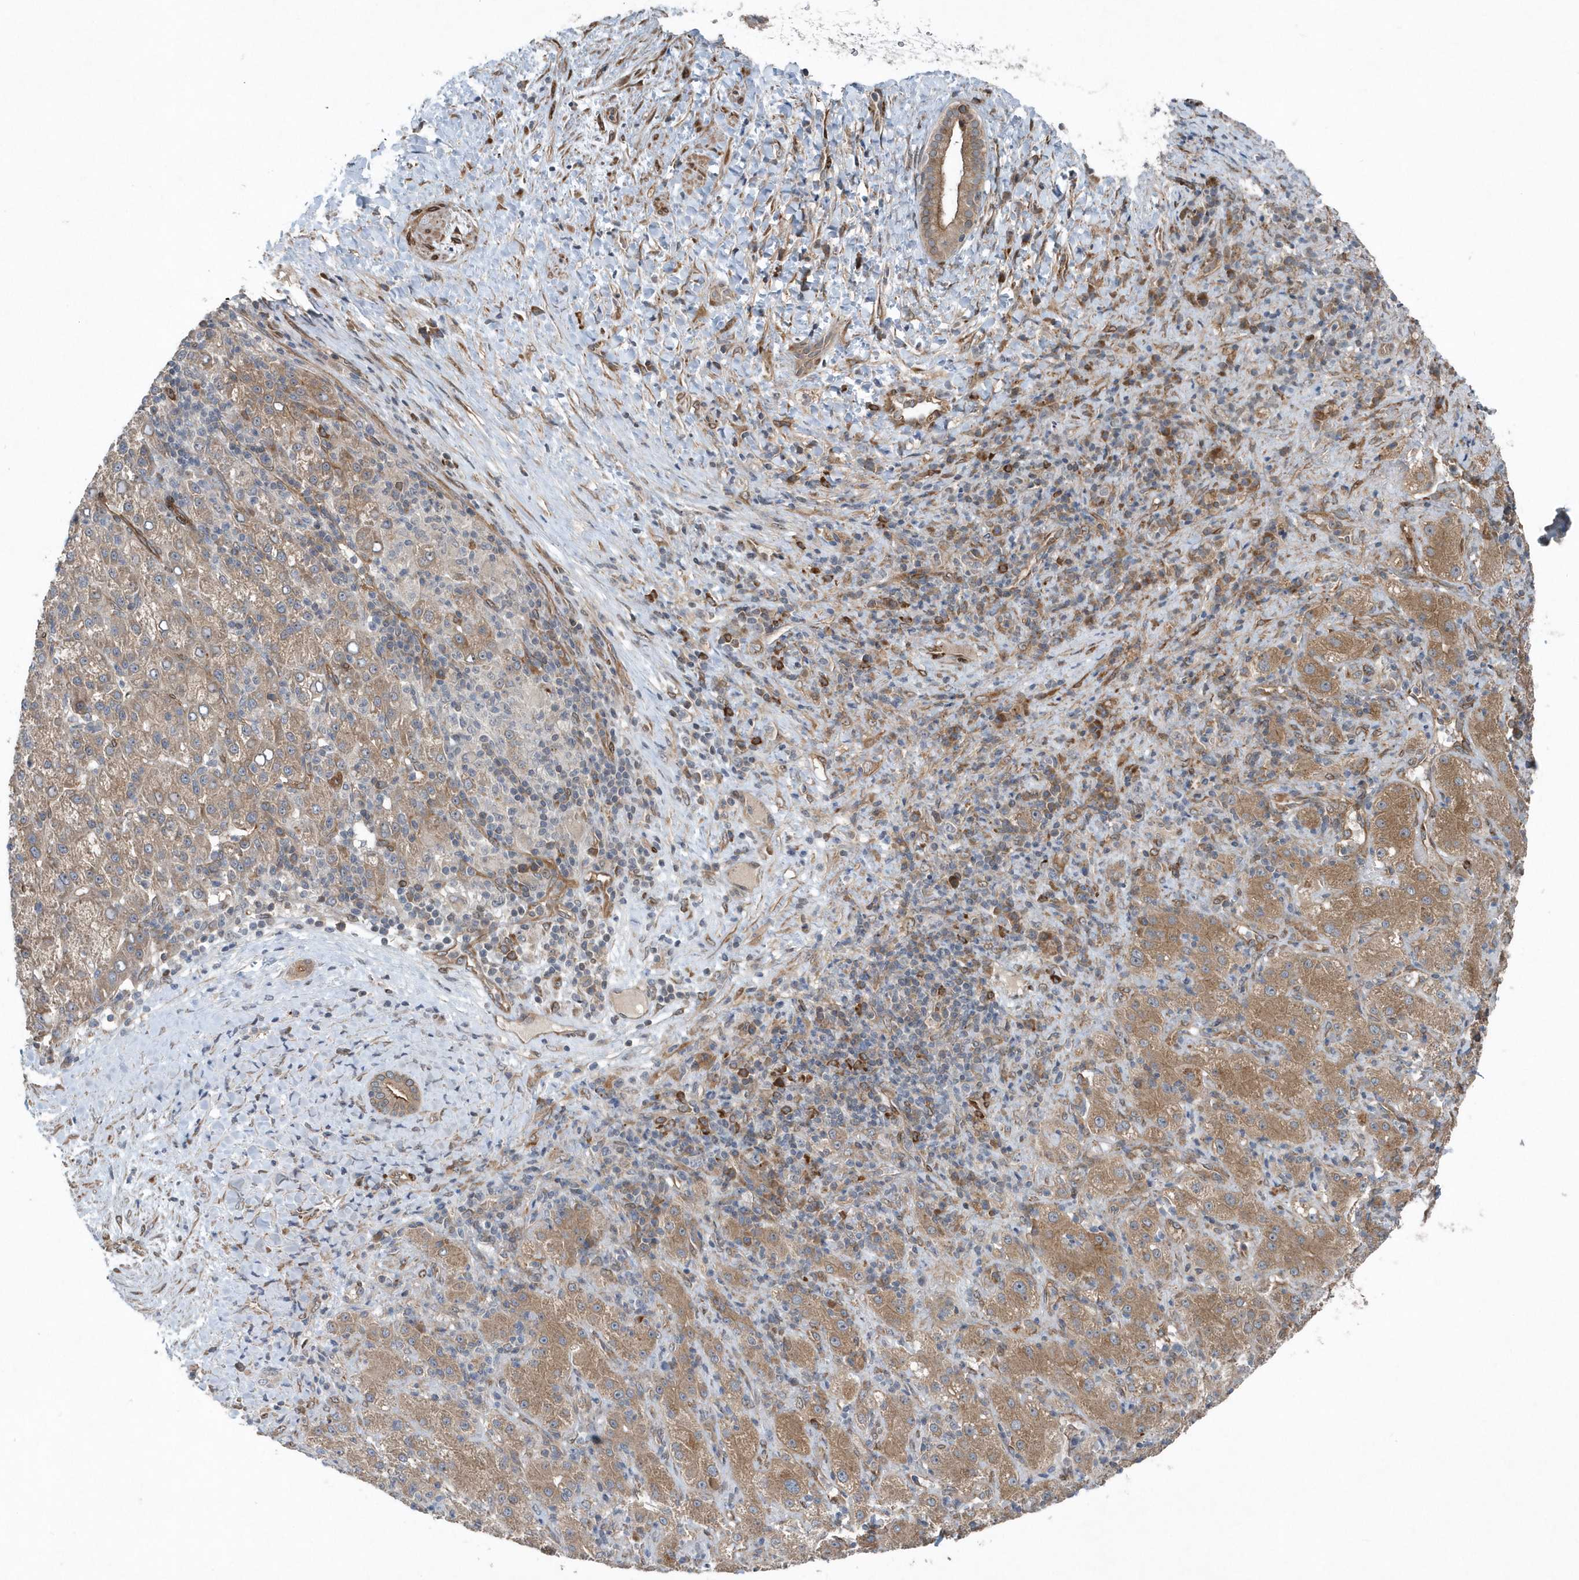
{"staining": {"intensity": "moderate", "quantity": ">75%", "location": "cytoplasmic/membranous"}, "tissue": "liver cancer", "cell_type": "Tumor cells", "image_type": "cancer", "snomed": [{"axis": "morphology", "description": "Carcinoma, Hepatocellular, NOS"}, {"axis": "topography", "description": "Liver"}], "caption": "IHC micrograph of neoplastic tissue: liver hepatocellular carcinoma stained using immunohistochemistry shows medium levels of moderate protein expression localized specifically in the cytoplasmic/membranous of tumor cells, appearing as a cytoplasmic/membranous brown color.", "gene": "MCC", "patient": {"sex": "female", "age": 58}}